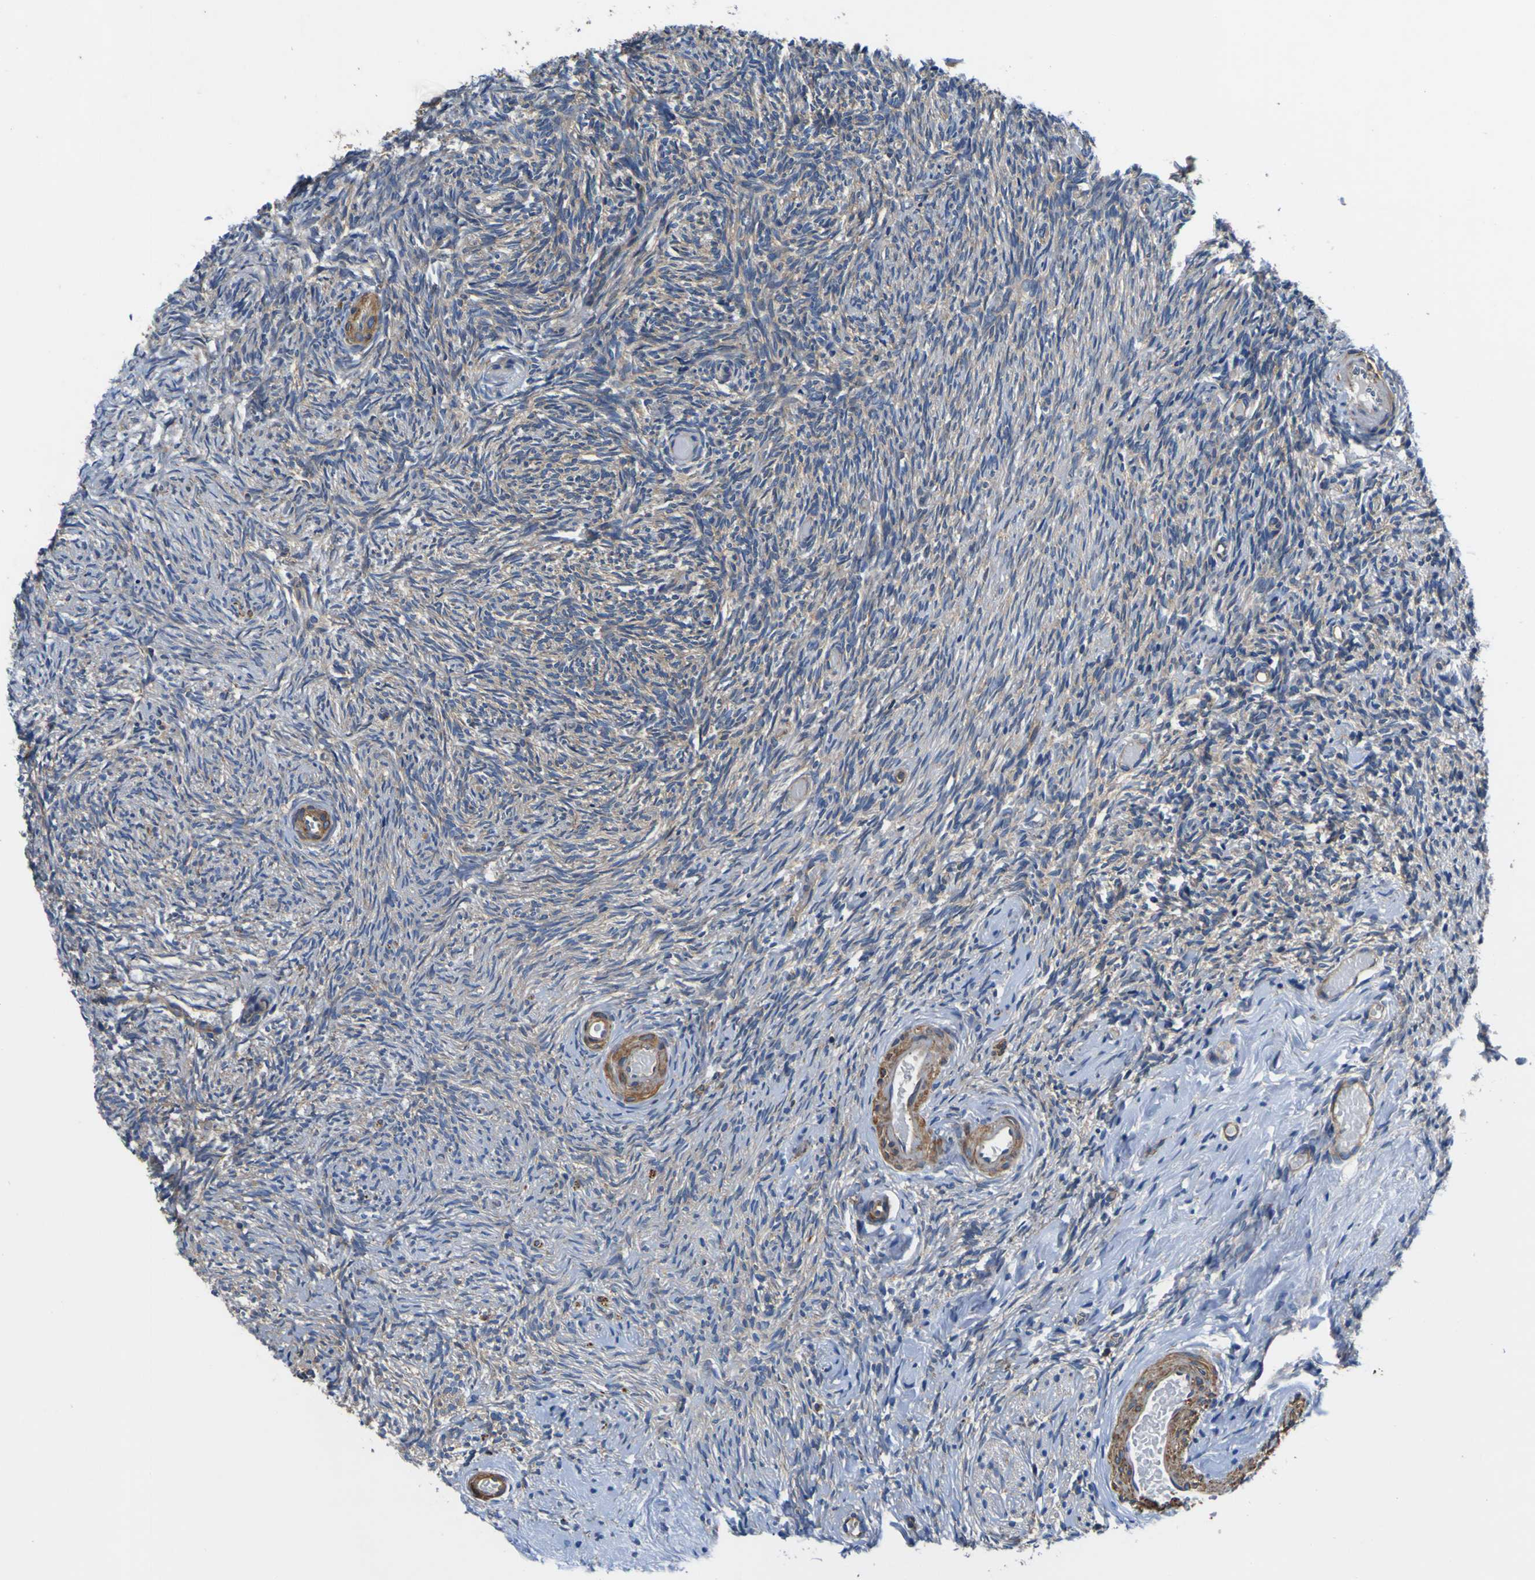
{"staining": {"intensity": "weak", "quantity": "25%-75%", "location": "cytoplasmic/membranous"}, "tissue": "ovary", "cell_type": "Ovarian stroma cells", "image_type": "normal", "snomed": [{"axis": "morphology", "description": "Normal tissue, NOS"}, {"axis": "topography", "description": "Ovary"}], "caption": "Ovarian stroma cells display weak cytoplasmic/membranous positivity in about 25%-75% of cells in normal ovary. The protein is stained brown, and the nuclei are stained in blue (DAB IHC with brightfield microscopy, high magnification).", "gene": "CNR2", "patient": {"sex": "female", "age": 60}}